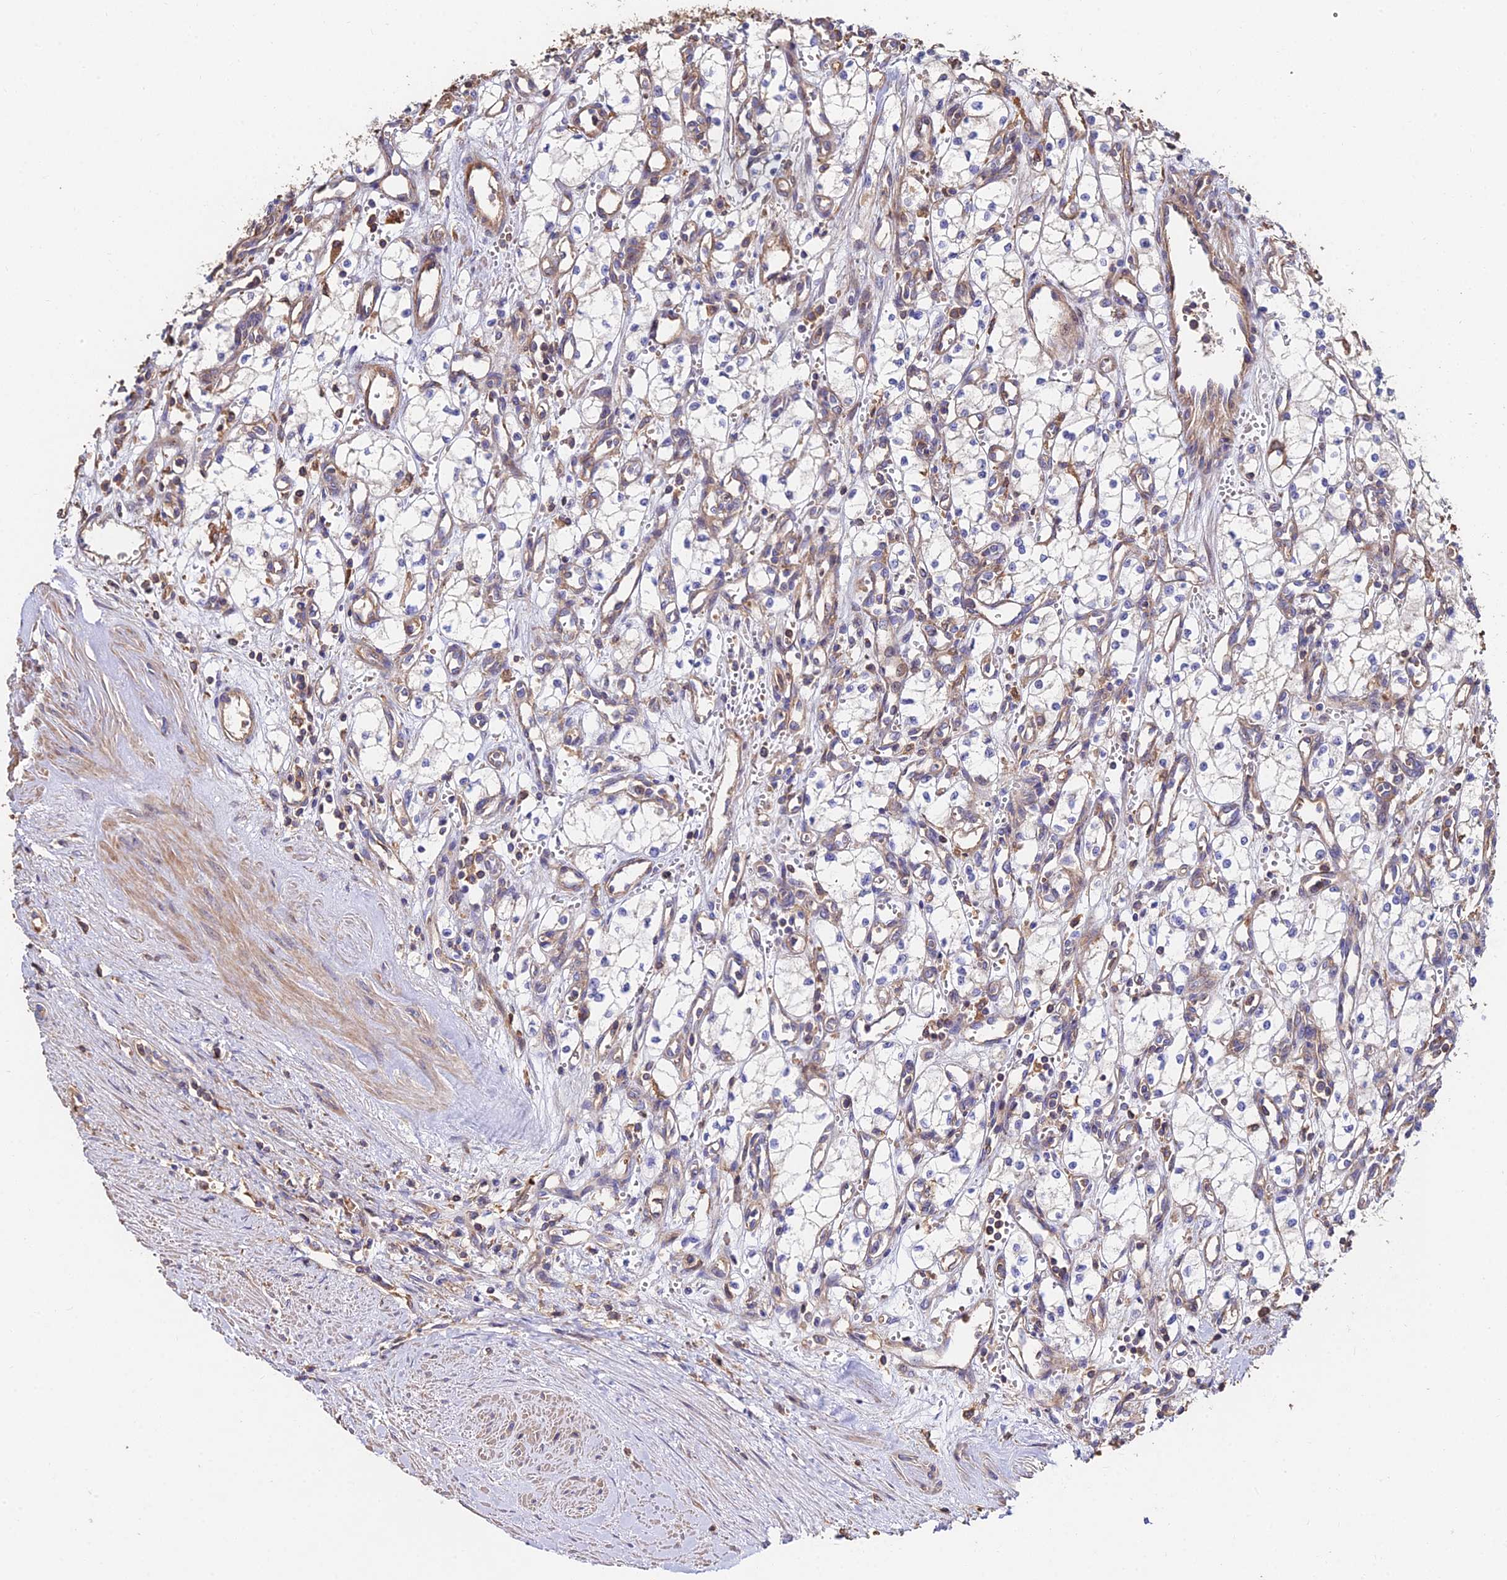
{"staining": {"intensity": "negative", "quantity": "none", "location": "none"}, "tissue": "renal cancer", "cell_type": "Tumor cells", "image_type": "cancer", "snomed": [{"axis": "morphology", "description": "Adenocarcinoma, NOS"}, {"axis": "topography", "description": "Kidney"}], "caption": "This is an immunohistochemistry photomicrograph of human renal cancer (adenocarcinoma). There is no staining in tumor cells.", "gene": "EXT1", "patient": {"sex": "male", "age": 59}}